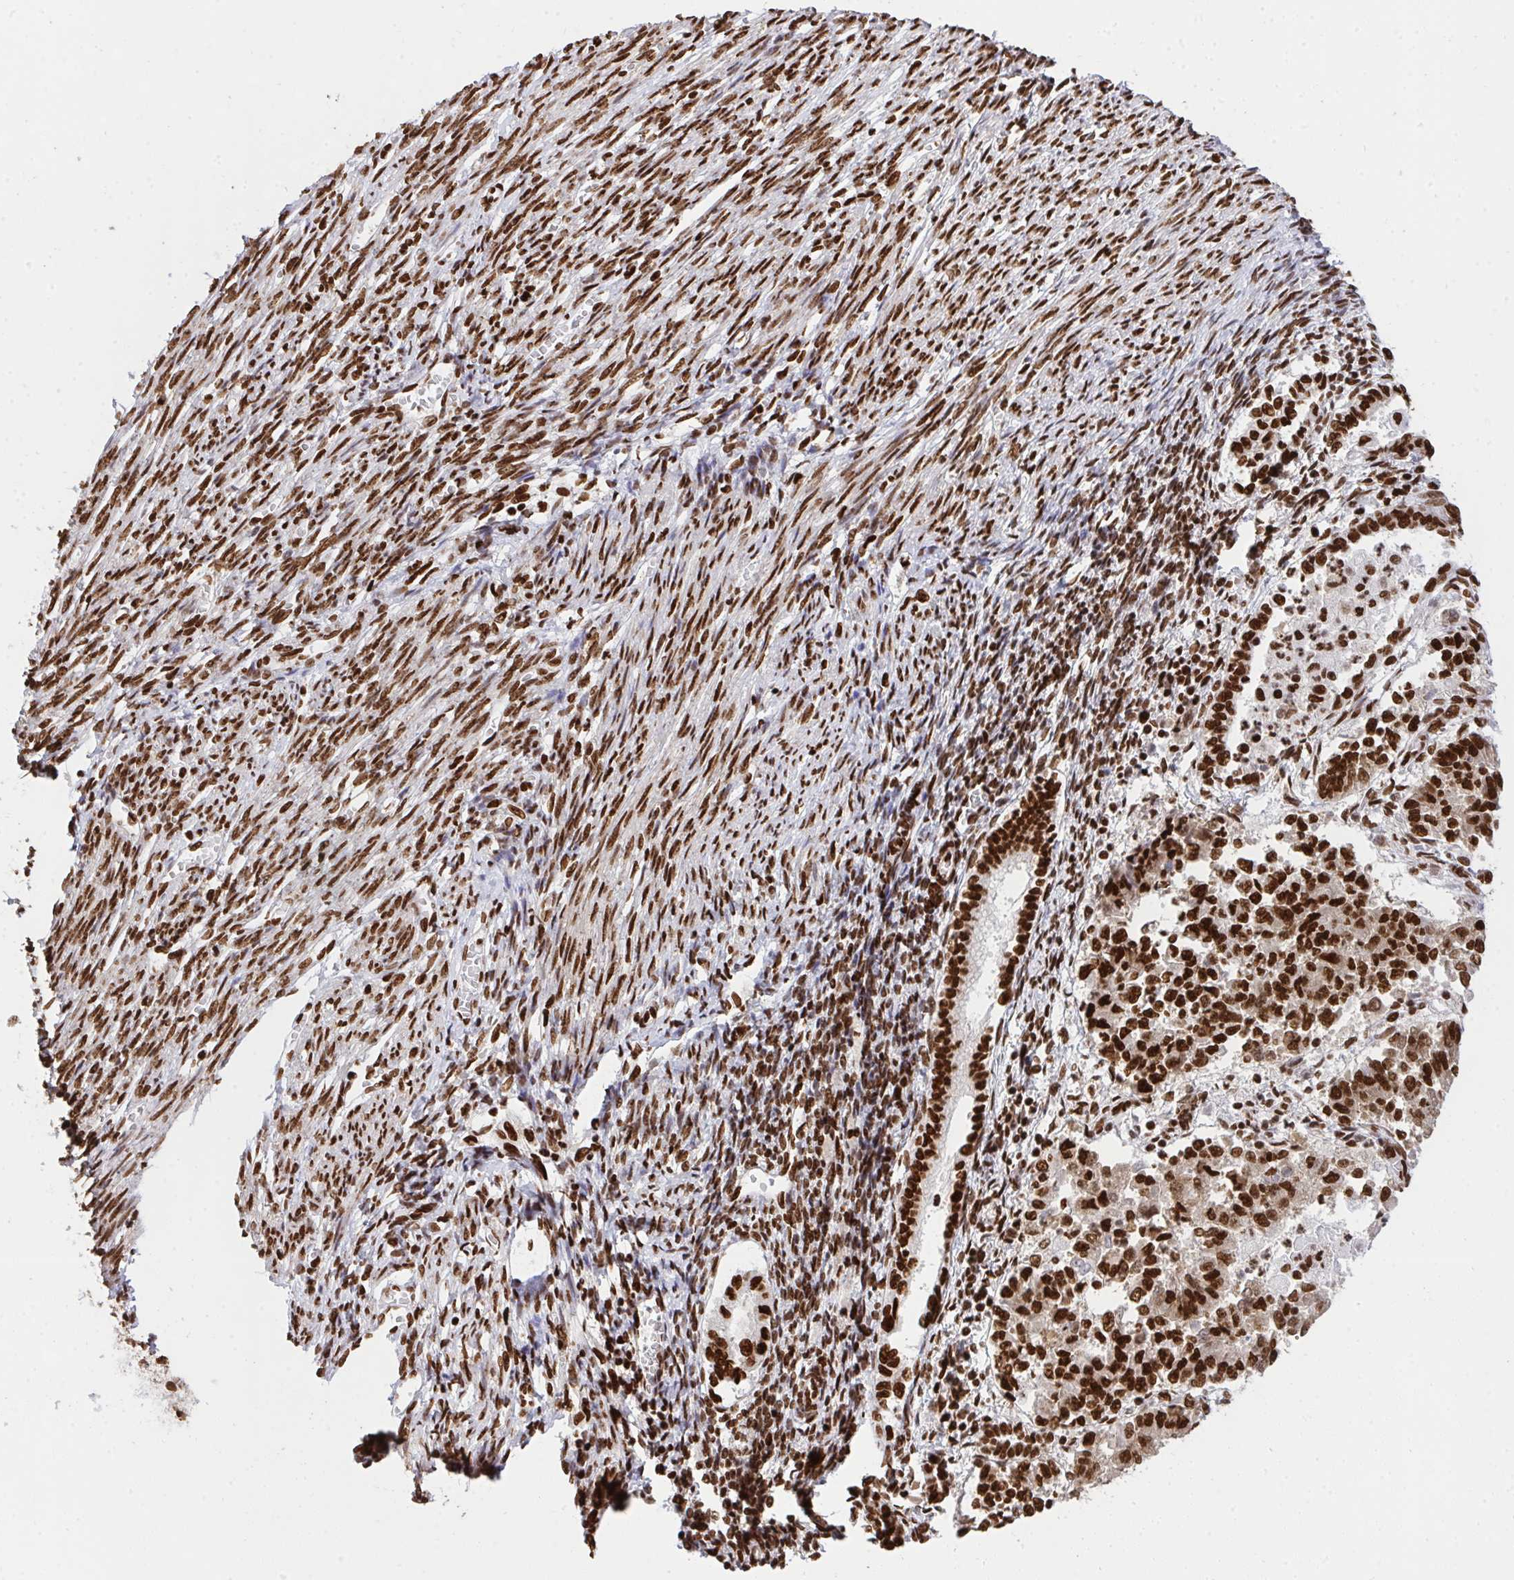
{"staining": {"intensity": "strong", "quantity": ">75%", "location": "nuclear"}, "tissue": "endometrial cancer", "cell_type": "Tumor cells", "image_type": "cancer", "snomed": [{"axis": "morphology", "description": "Adenocarcinoma, NOS"}, {"axis": "topography", "description": "Endometrium"}], "caption": "A high-resolution histopathology image shows immunohistochemistry (IHC) staining of endometrial cancer (adenocarcinoma), which reveals strong nuclear staining in about >75% of tumor cells.", "gene": "HNRNPL", "patient": {"sex": "female", "age": 65}}